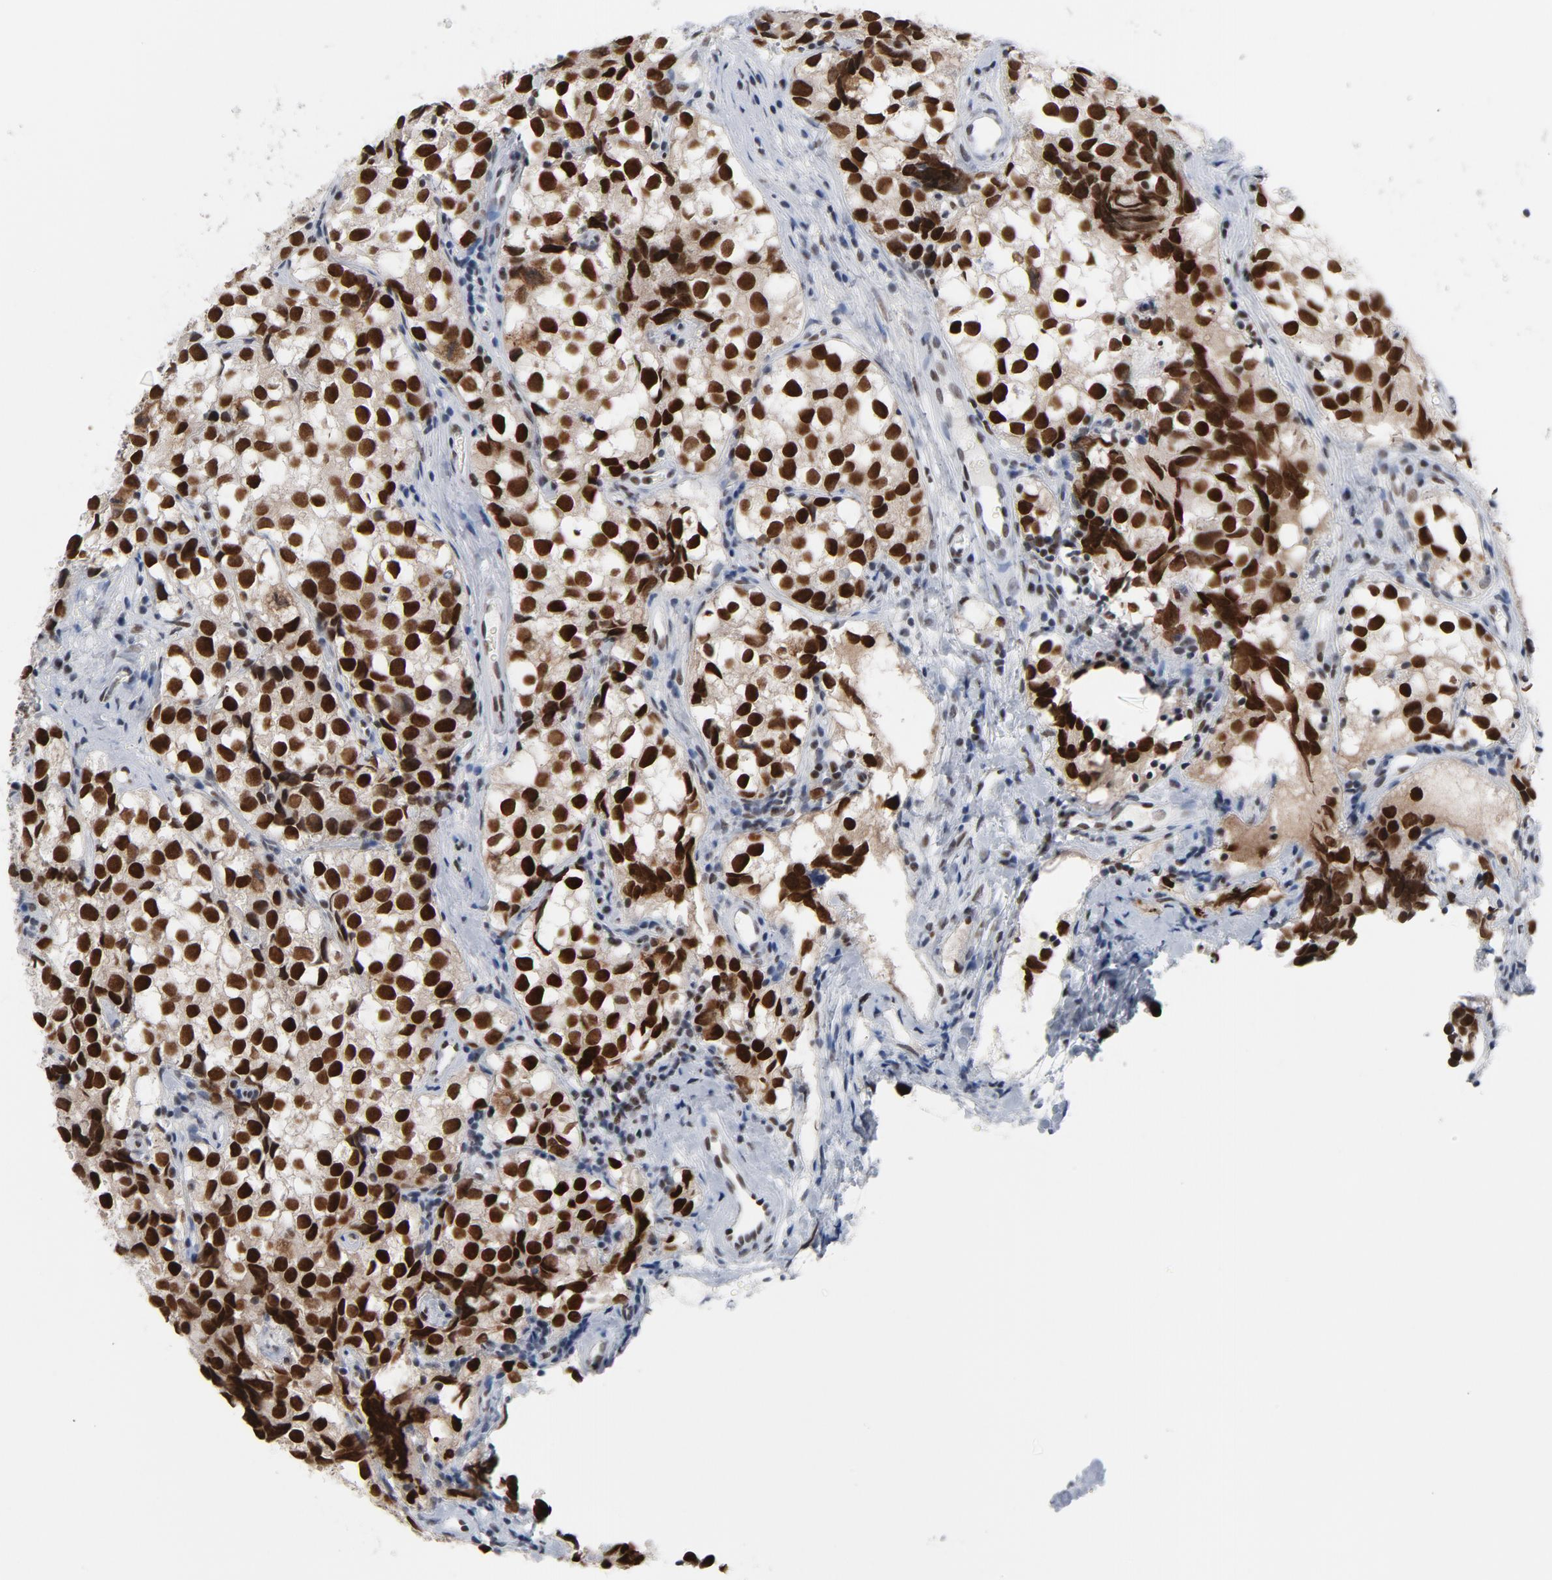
{"staining": {"intensity": "strong", "quantity": ">75%", "location": "nuclear"}, "tissue": "testis cancer", "cell_type": "Tumor cells", "image_type": "cancer", "snomed": [{"axis": "morphology", "description": "Seminoma, NOS"}, {"axis": "topography", "description": "Testis"}], "caption": "A brown stain highlights strong nuclear expression of a protein in testis cancer (seminoma) tumor cells.", "gene": "CSTF2", "patient": {"sex": "male", "age": 39}}